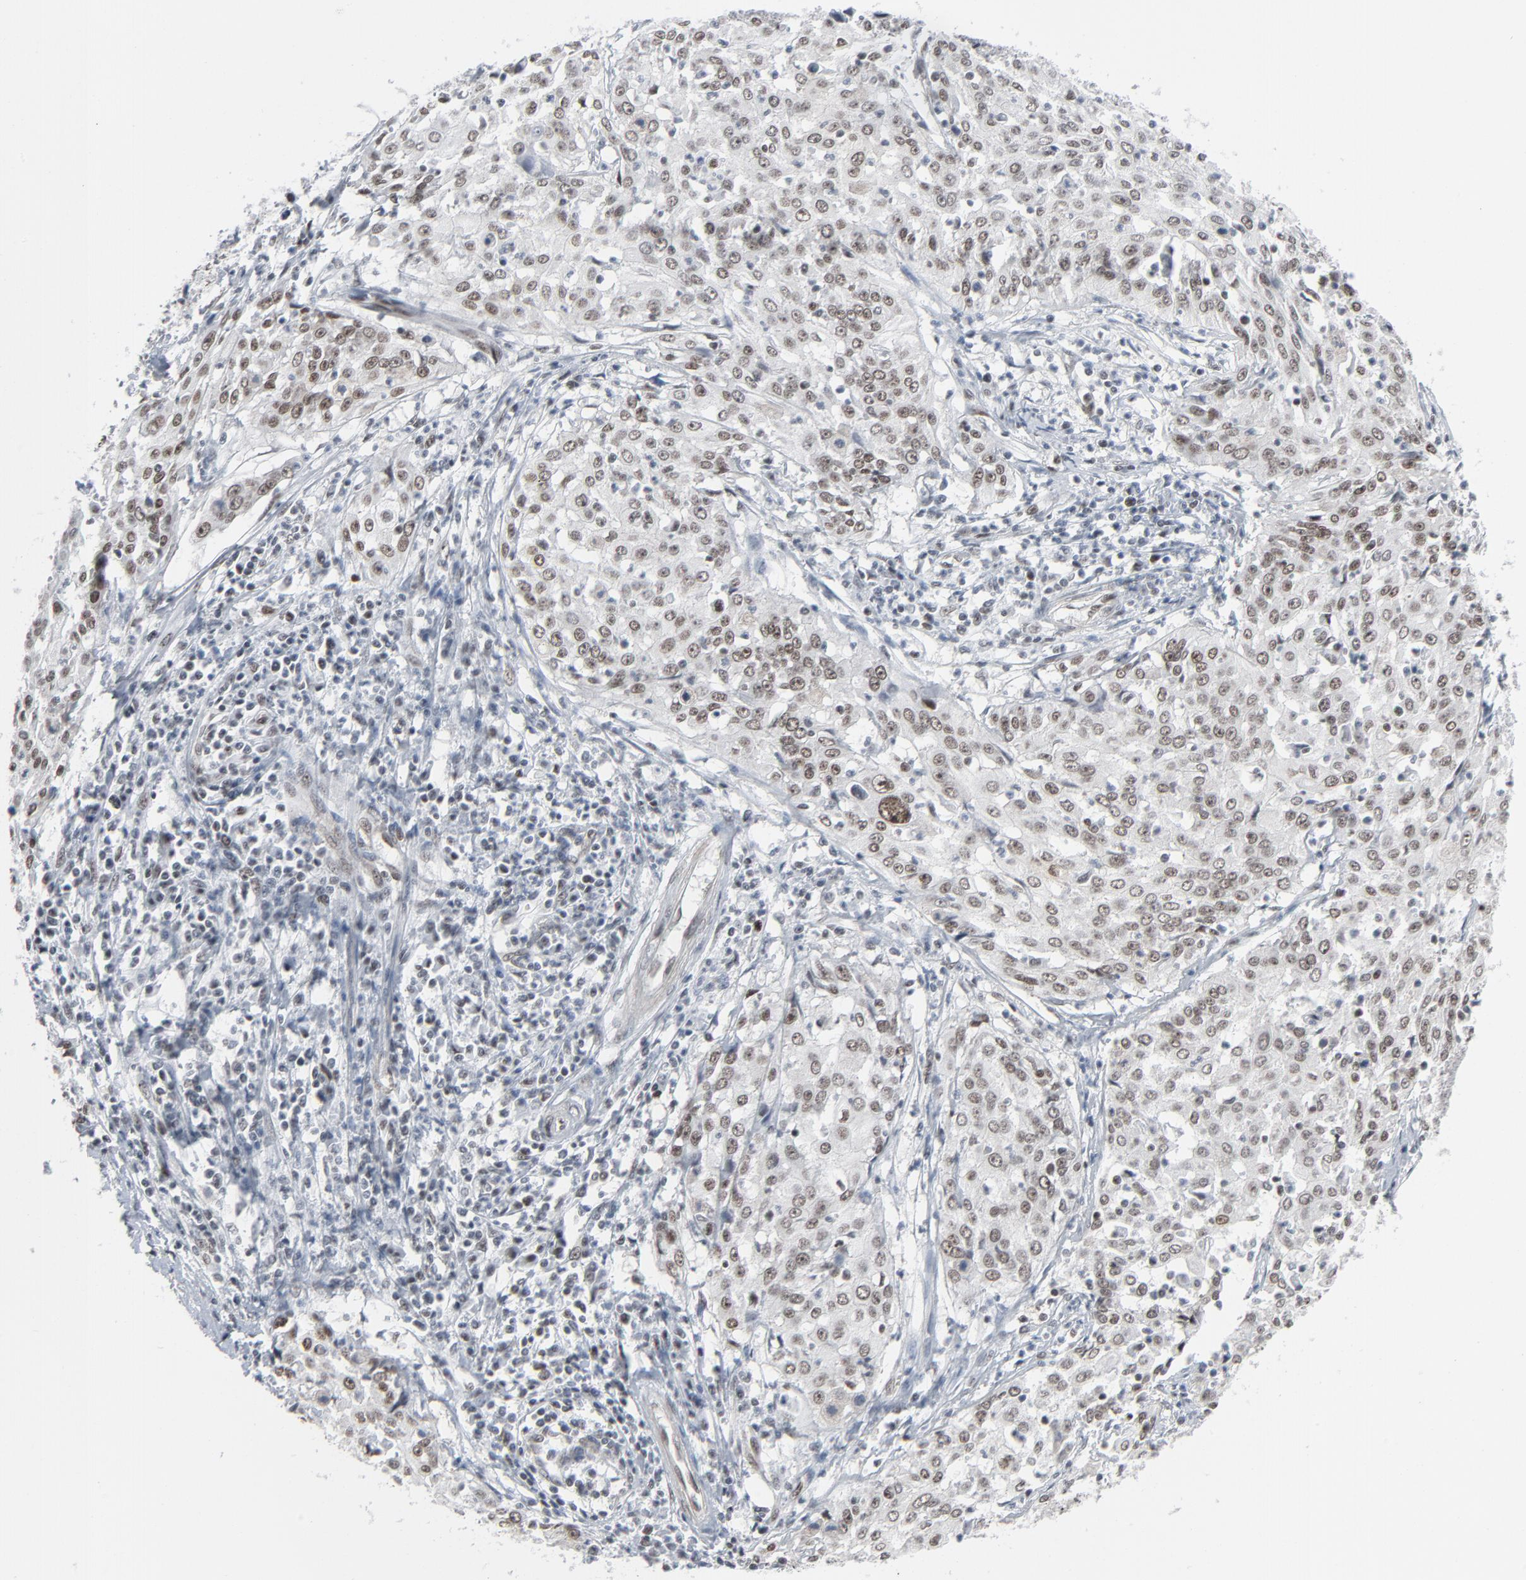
{"staining": {"intensity": "moderate", "quantity": "25%-75%", "location": "nuclear"}, "tissue": "cervical cancer", "cell_type": "Tumor cells", "image_type": "cancer", "snomed": [{"axis": "morphology", "description": "Squamous cell carcinoma, NOS"}, {"axis": "topography", "description": "Cervix"}], "caption": "Moderate nuclear protein staining is seen in approximately 25%-75% of tumor cells in cervical cancer.", "gene": "FBXO28", "patient": {"sex": "female", "age": 39}}